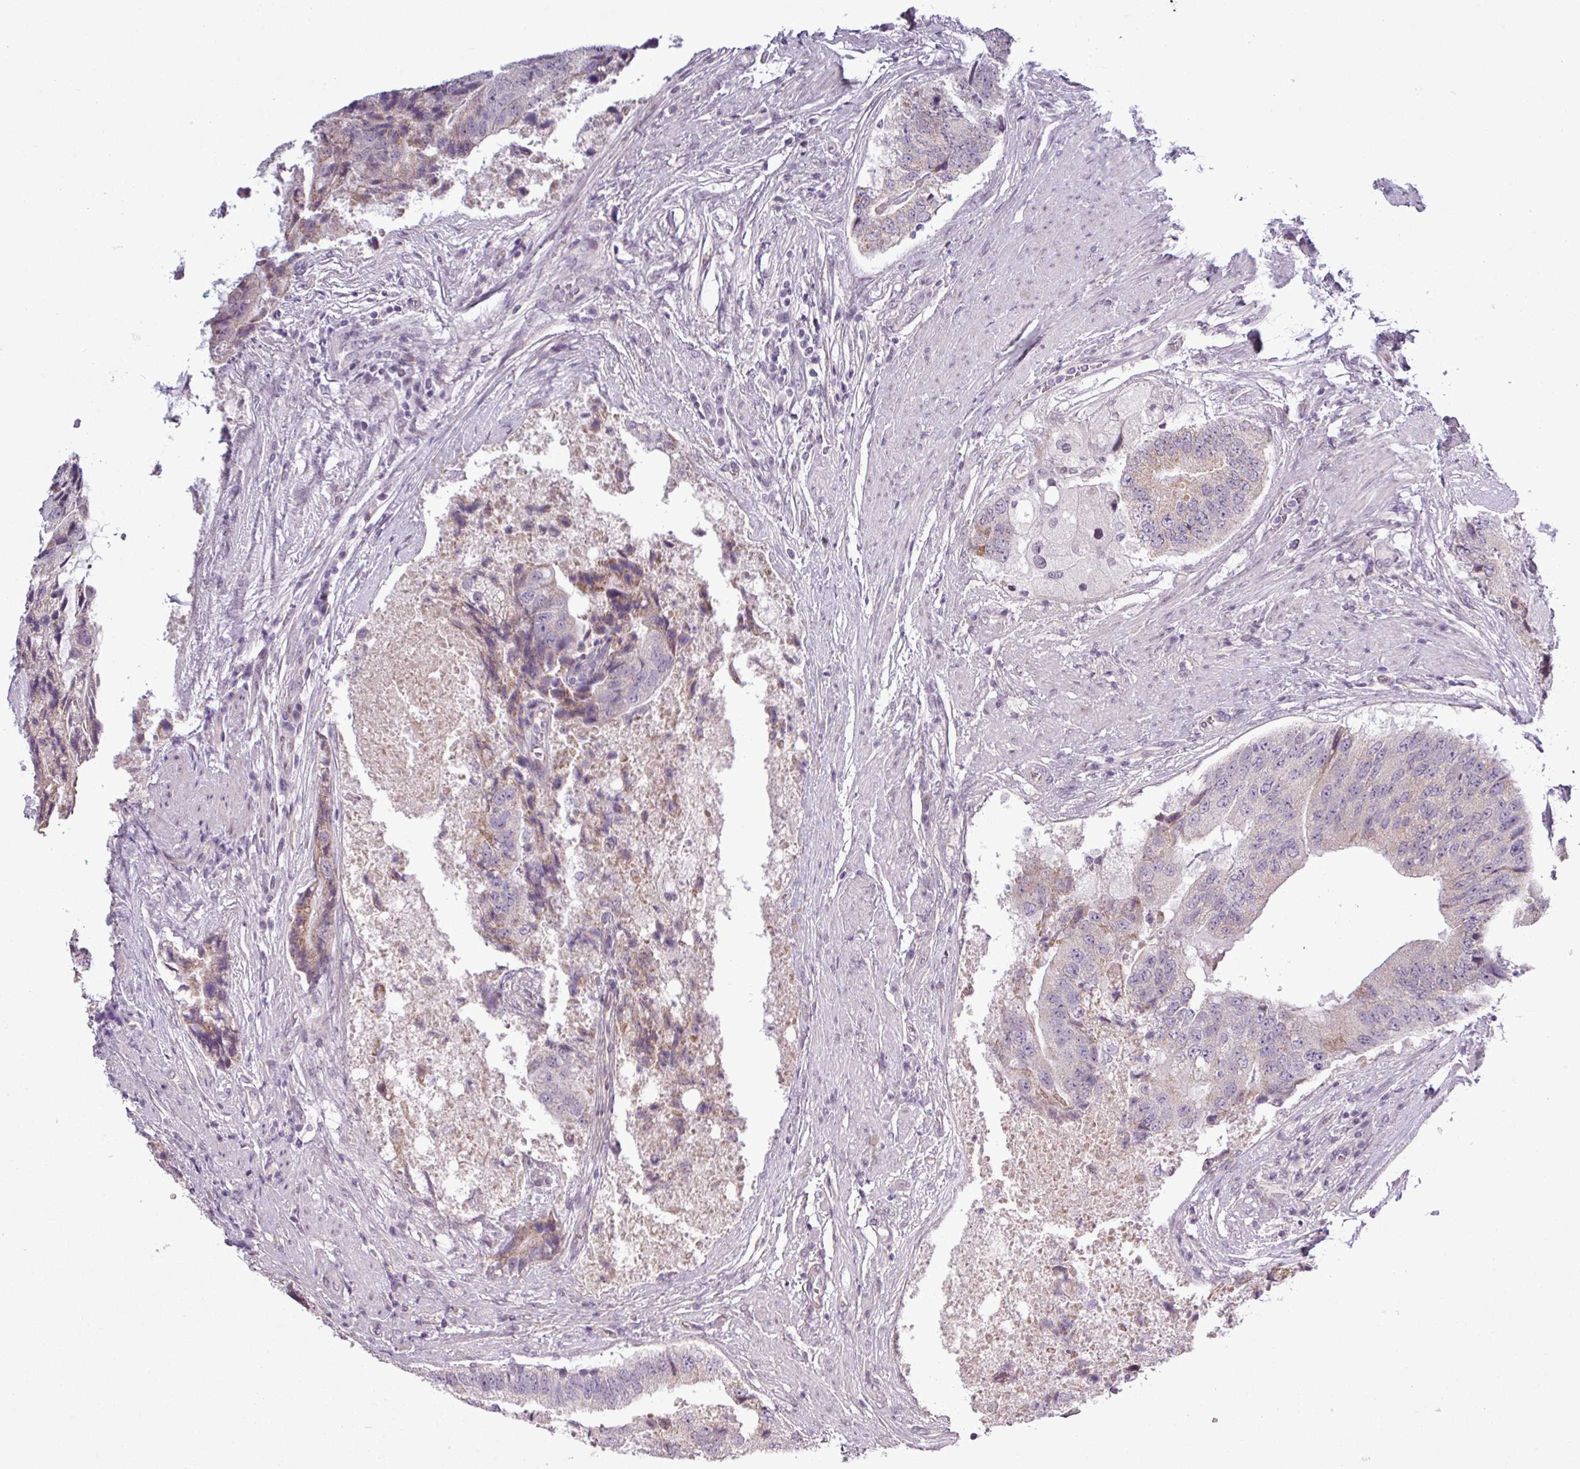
{"staining": {"intensity": "negative", "quantity": "none", "location": "none"}, "tissue": "prostate cancer", "cell_type": "Tumor cells", "image_type": "cancer", "snomed": [{"axis": "morphology", "description": "Adenocarcinoma, High grade"}, {"axis": "topography", "description": "Prostate"}], "caption": "There is no significant positivity in tumor cells of adenocarcinoma (high-grade) (prostate).", "gene": "GPT2", "patient": {"sex": "male", "age": 70}}